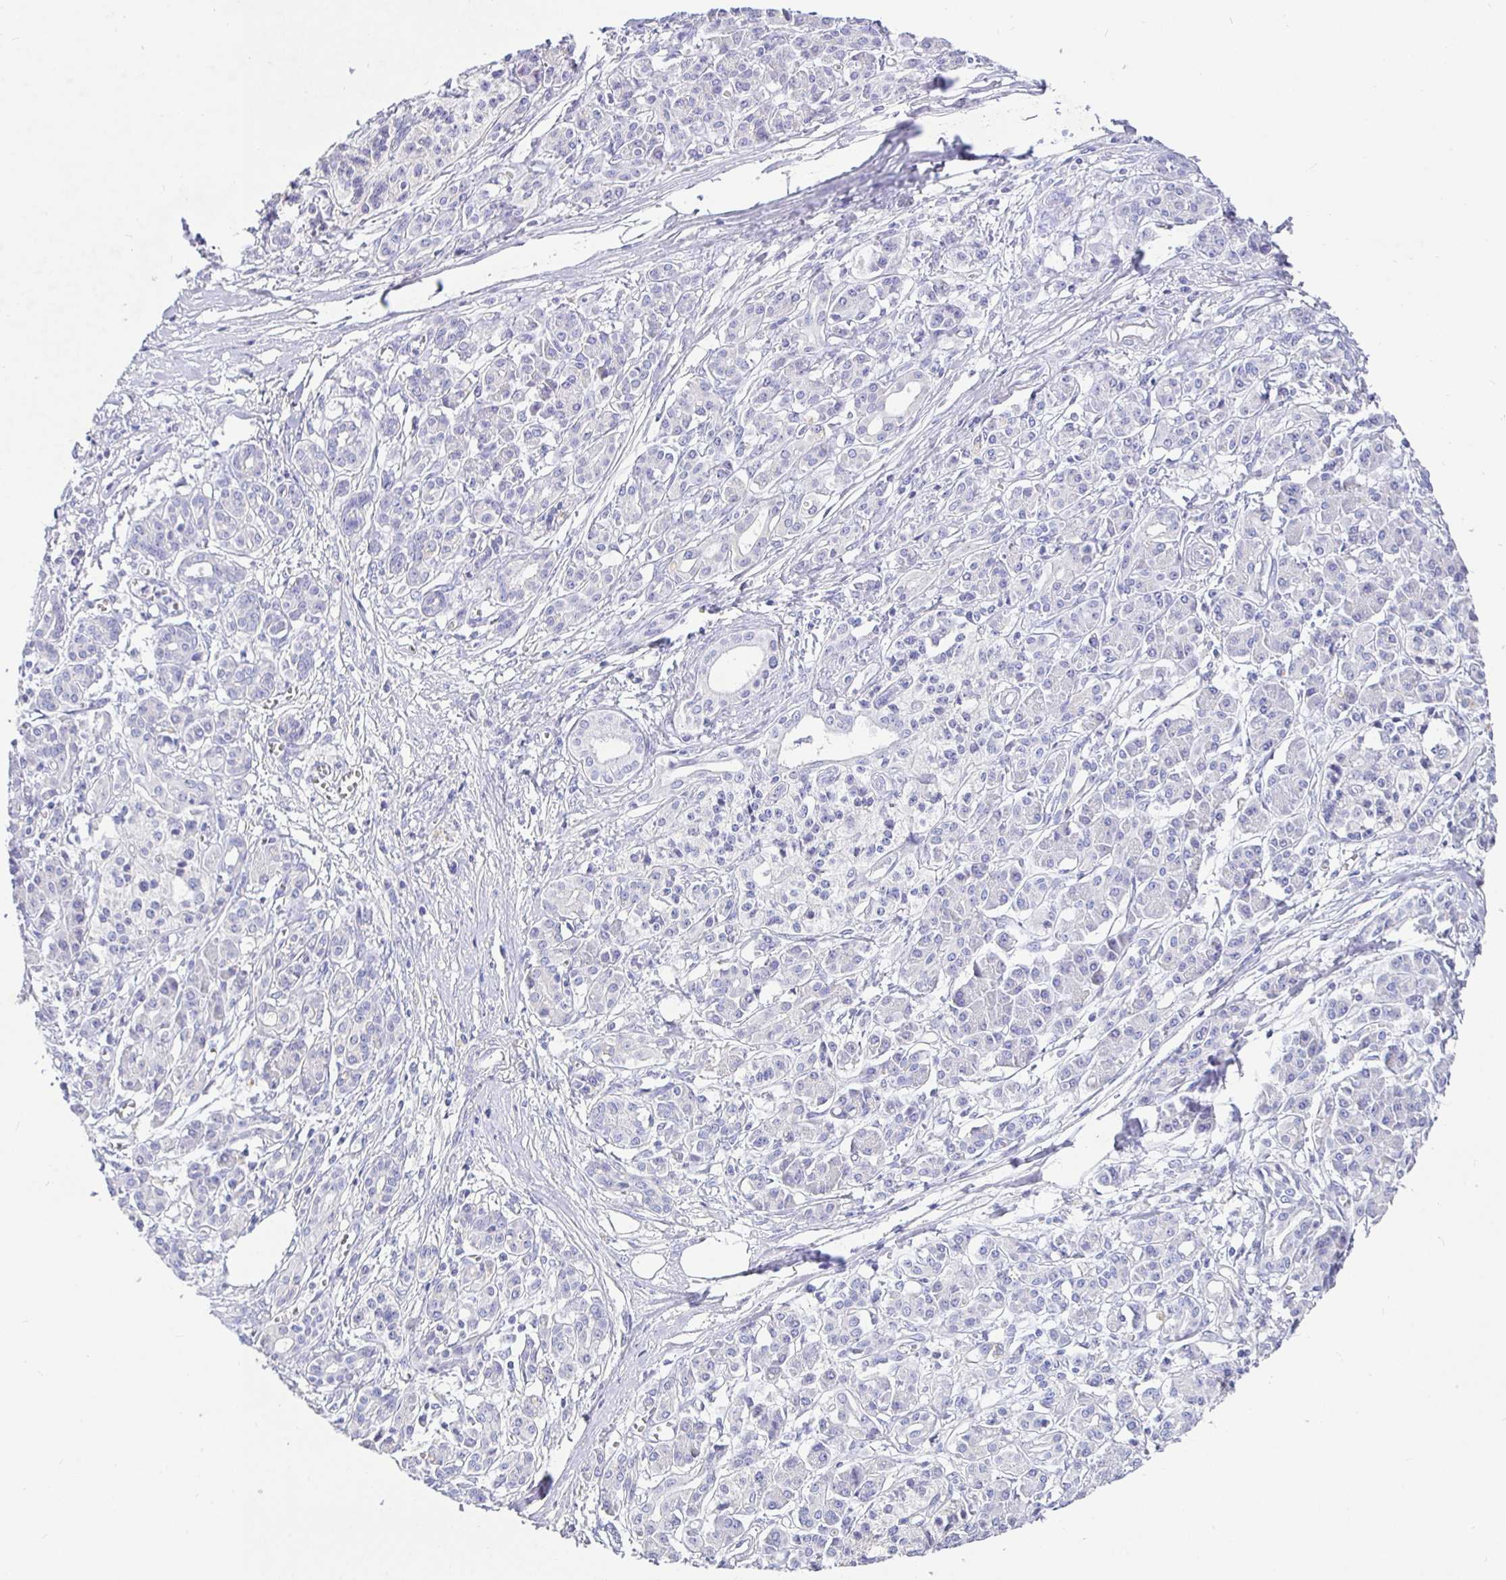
{"staining": {"intensity": "negative", "quantity": "none", "location": "none"}, "tissue": "pancreatic cancer", "cell_type": "Tumor cells", "image_type": "cancer", "snomed": [{"axis": "morphology", "description": "Adenocarcinoma, NOS"}, {"axis": "topography", "description": "Pancreas"}], "caption": "High power microscopy histopathology image of an immunohistochemistry (IHC) histopathology image of adenocarcinoma (pancreatic), revealing no significant positivity in tumor cells.", "gene": "TPTE", "patient": {"sex": "female", "age": 68}}